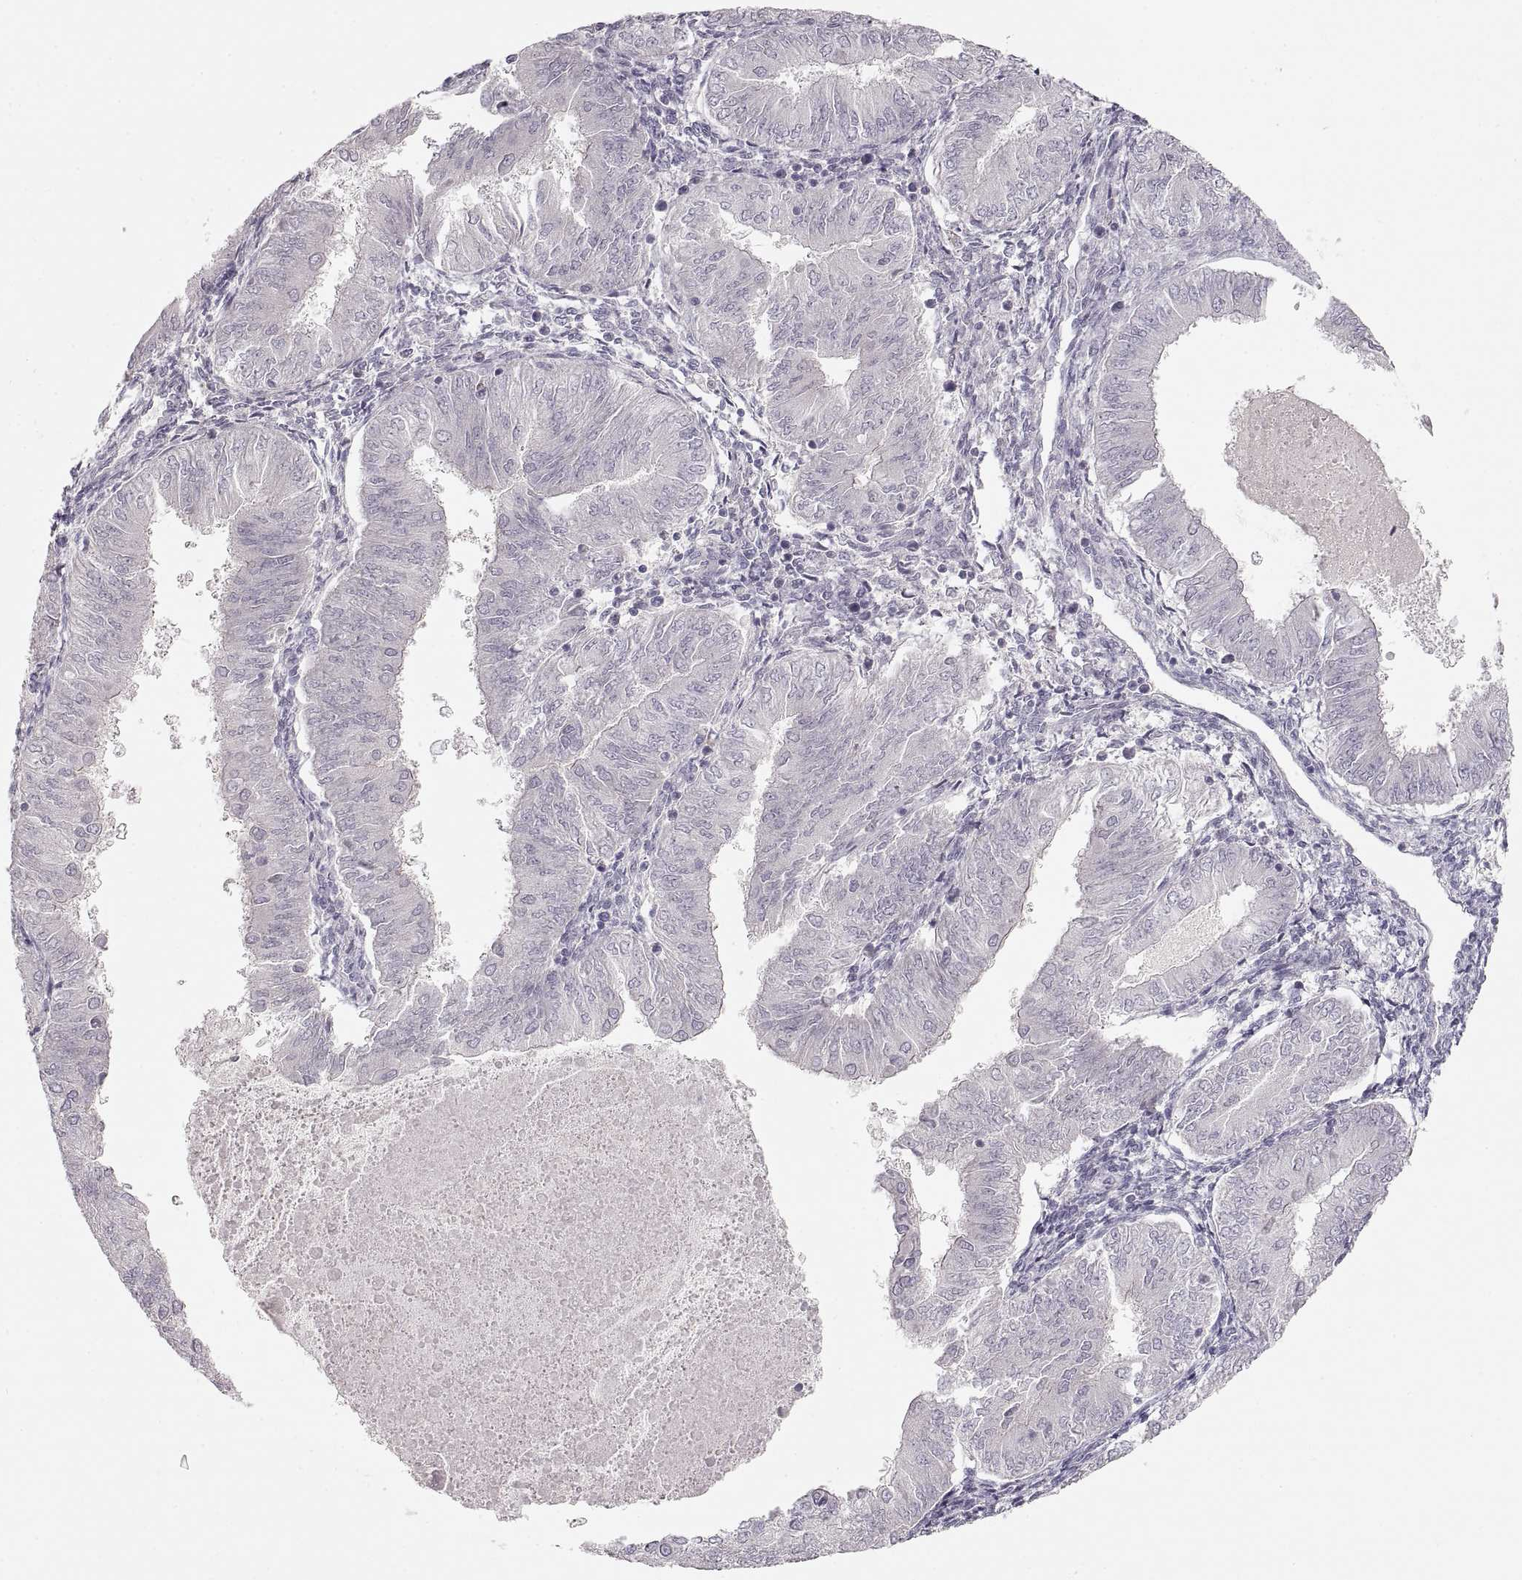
{"staining": {"intensity": "negative", "quantity": "none", "location": "none"}, "tissue": "endometrial cancer", "cell_type": "Tumor cells", "image_type": "cancer", "snomed": [{"axis": "morphology", "description": "Adenocarcinoma, NOS"}, {"axis": "topography", "description": "Endometrium"}], "caption": "Immunohistochemistry photomicrograph of endometrial adenocarcinoma stained for a protein (brown), which demonstrates no expression in tumor cells.", "gene": "PCSK2", "patient": {"sex": "female", "age": 53}}